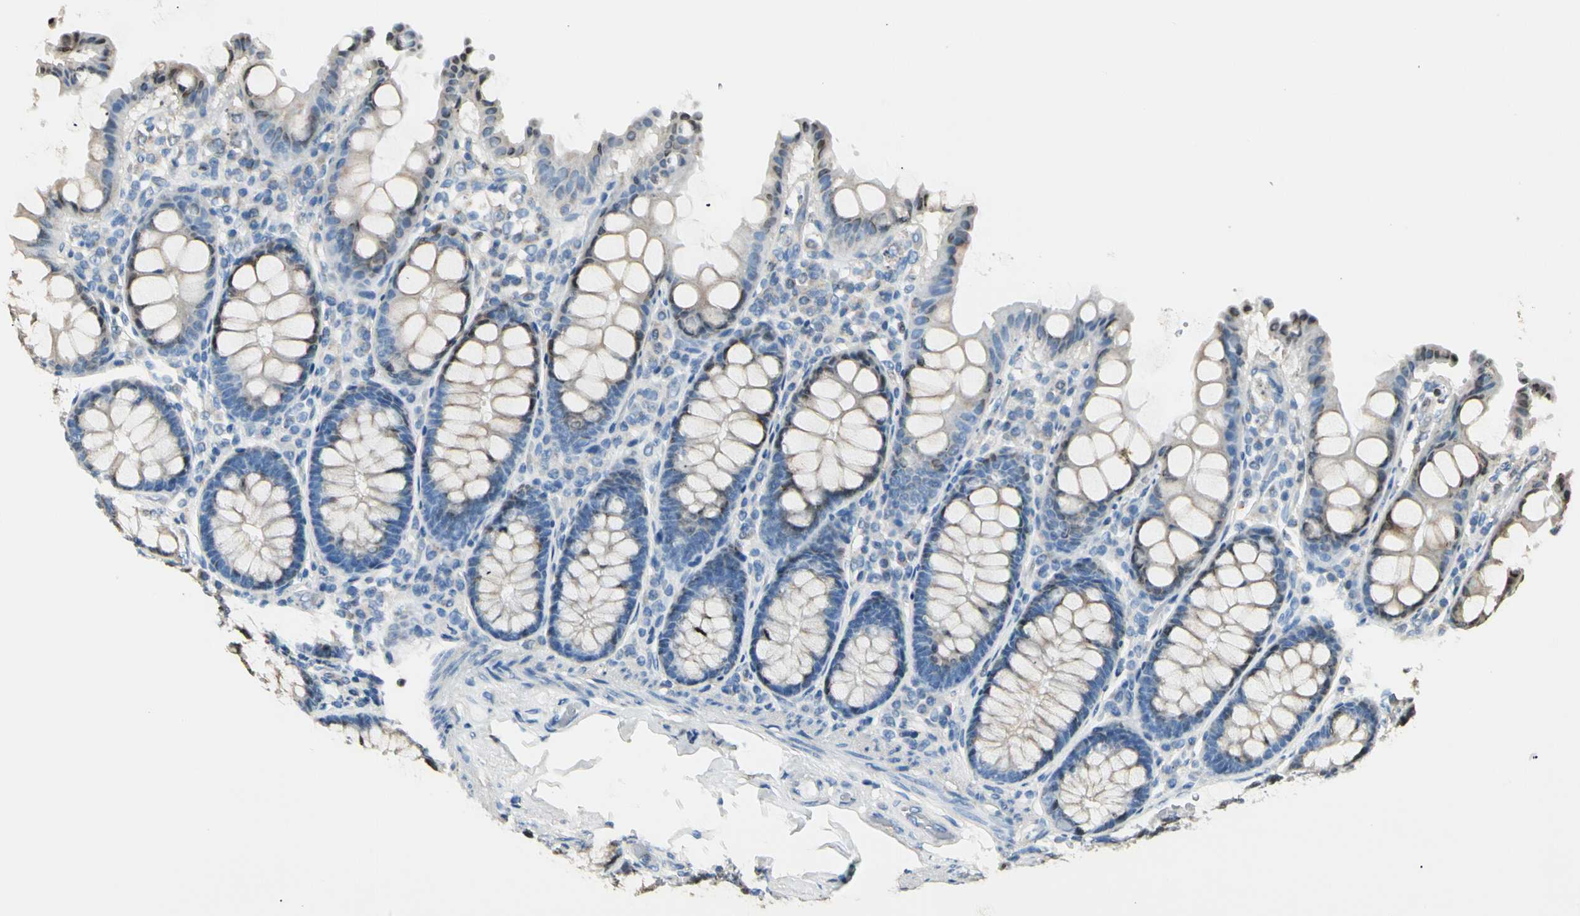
{"staining": {"intensity": "weak", "quantity": ">75%", "location": "cytoplasmic/membranous"}, "tissue": "colon", "cell_type": "Endothelial cells", "image_type": "normal", "snomed": [{"axis": "morphology", "description": "Normal tissue, NOS"}, {"axis": "topography", "description": "Colon"}], "caption": "Immunohistochemistry (IHC) micrograph of normal human colon stained for a protein (brown), which reveals low levels of weak cytoplasmic/membranous positivity in approximately >75% of endothelial cells.", "gene": "IP6K2", "patient": {"sex": "female", "age": 61}}